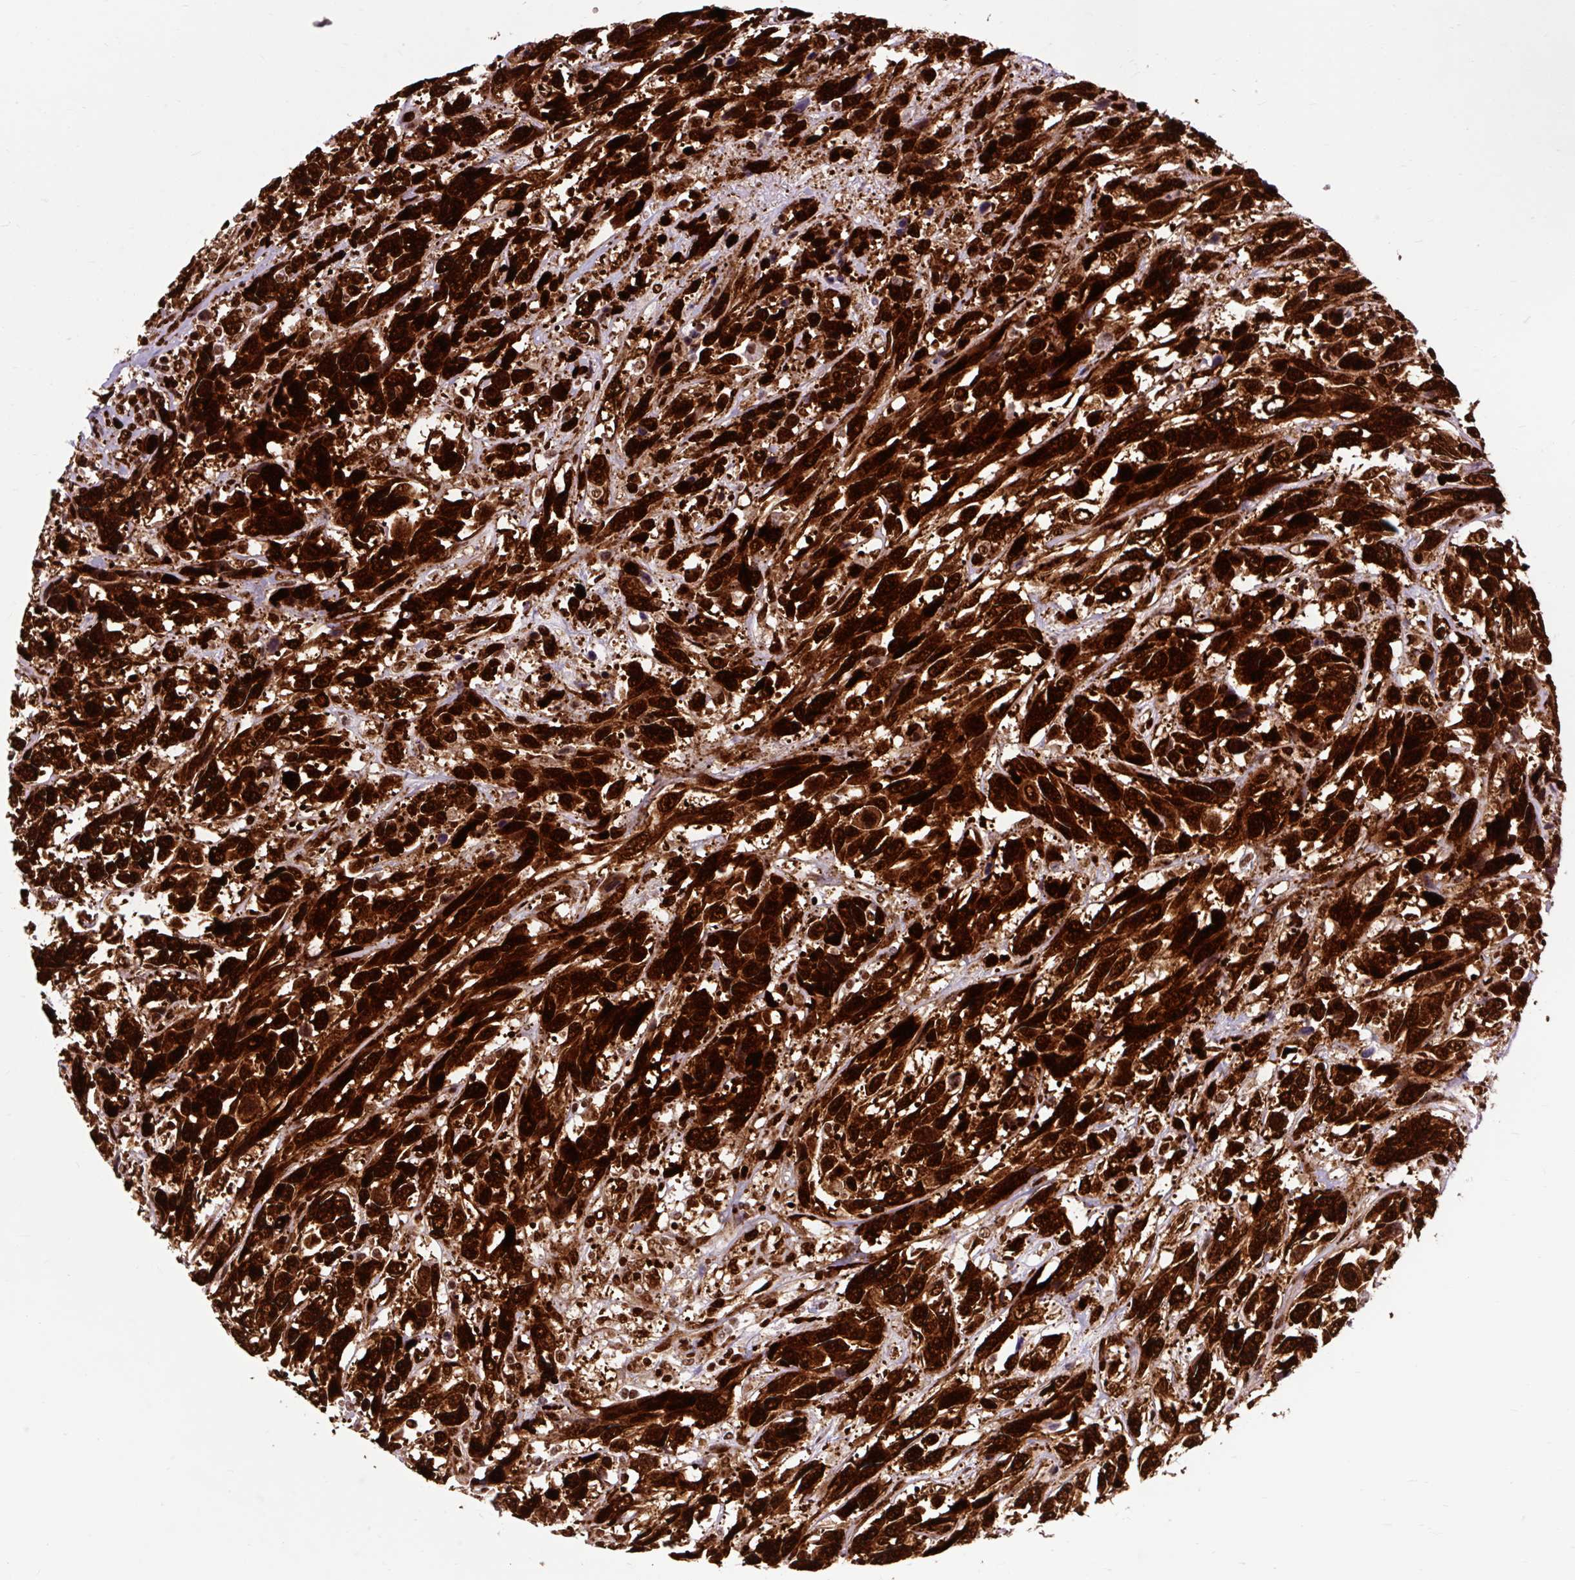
{"staining": {"intensity": "strong", "quantity": ">75%", "location": "cytoplasmic/membranous,nuclear"}, "tissue": "urothelial cancer", "cell_type": "Tumor cells", "image_type": "cancer", "snomed": [{"axis": "morphology", "description": "Urothelial carcinoma, High grade"}, {"axis": "topography", "description": "Urinary bladder"}], "caption": "Immunohistochemistry histopathology image of neoplastic tissue: high-grade urothelial carcinoma stained using immunohistochemistry demonstrates high levels of strong protein expression localized specifically in the cytoplasmic/membranous and nuclear of tumor cells, appearing as a cytoplasmic/membranous and nuclear brown color.", "gene": "FUS", "patient": {"sex": "female", "age": 70}}